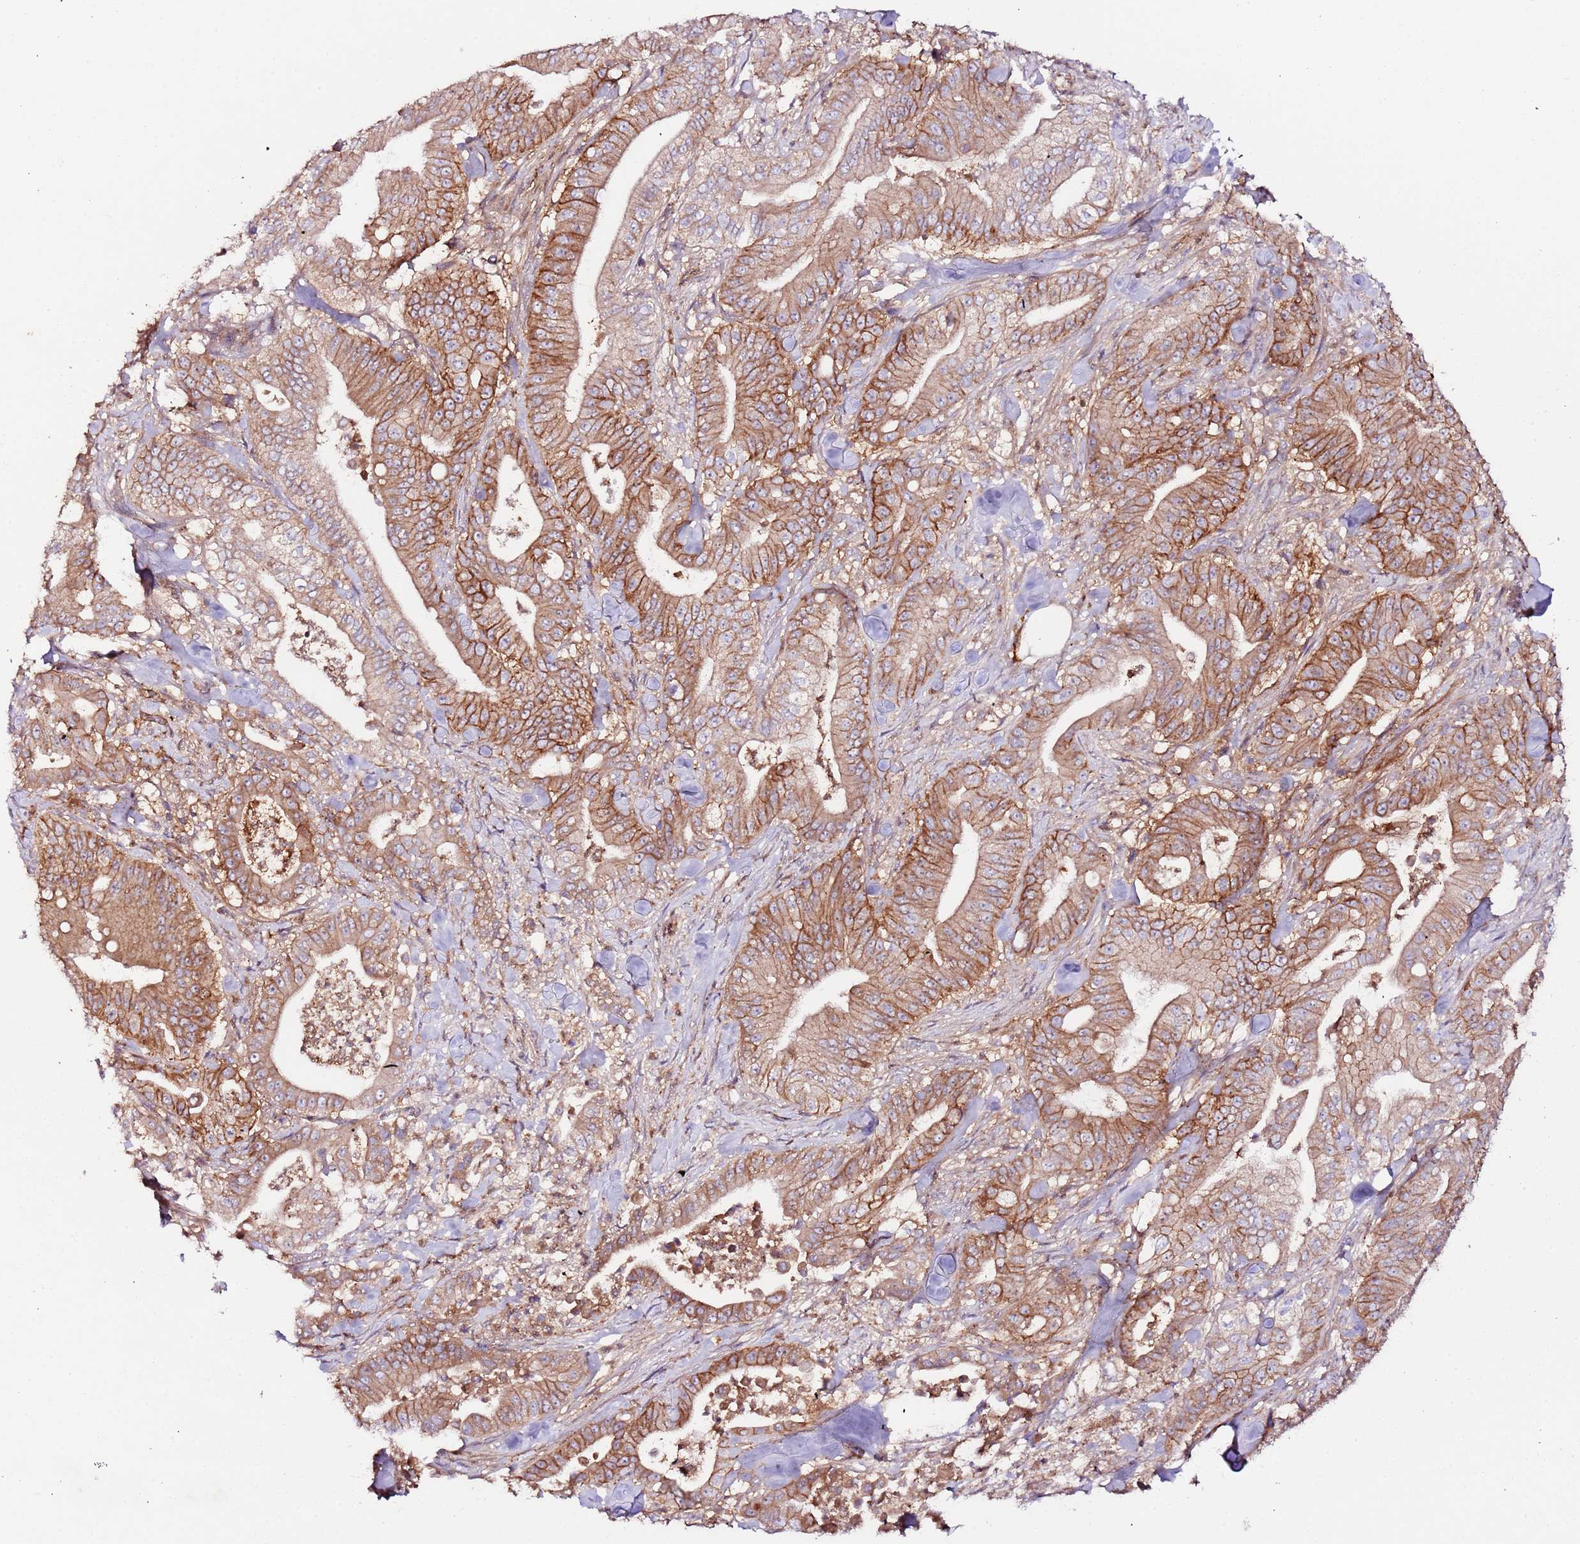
{"staining": {"intensity": "strong", "quantity": ">75%", "location": "cytoplasmic/membranous"}, "tissue": "pancreatic cancer", "cell_type": "Tumor cells", "image_type": "cancer", "snomed": [{"axis": "morphology", "description": "Adenocarcinoma, NOS"}, {"axis": "topography", "description": "Pancreas"}], "caption": "Immunohistochemical staining of human pancreatic cancer (adenocarcinoma) displays strong cytoplasmic/membranous protein staining in about >75% of tumor cells. (DAB (3,3'-diaminobenzidine) IHC with brightfield microscopy, high magnification).", "gene": "FLVCR1", "patient": {"sex": "male", "age": 71}}